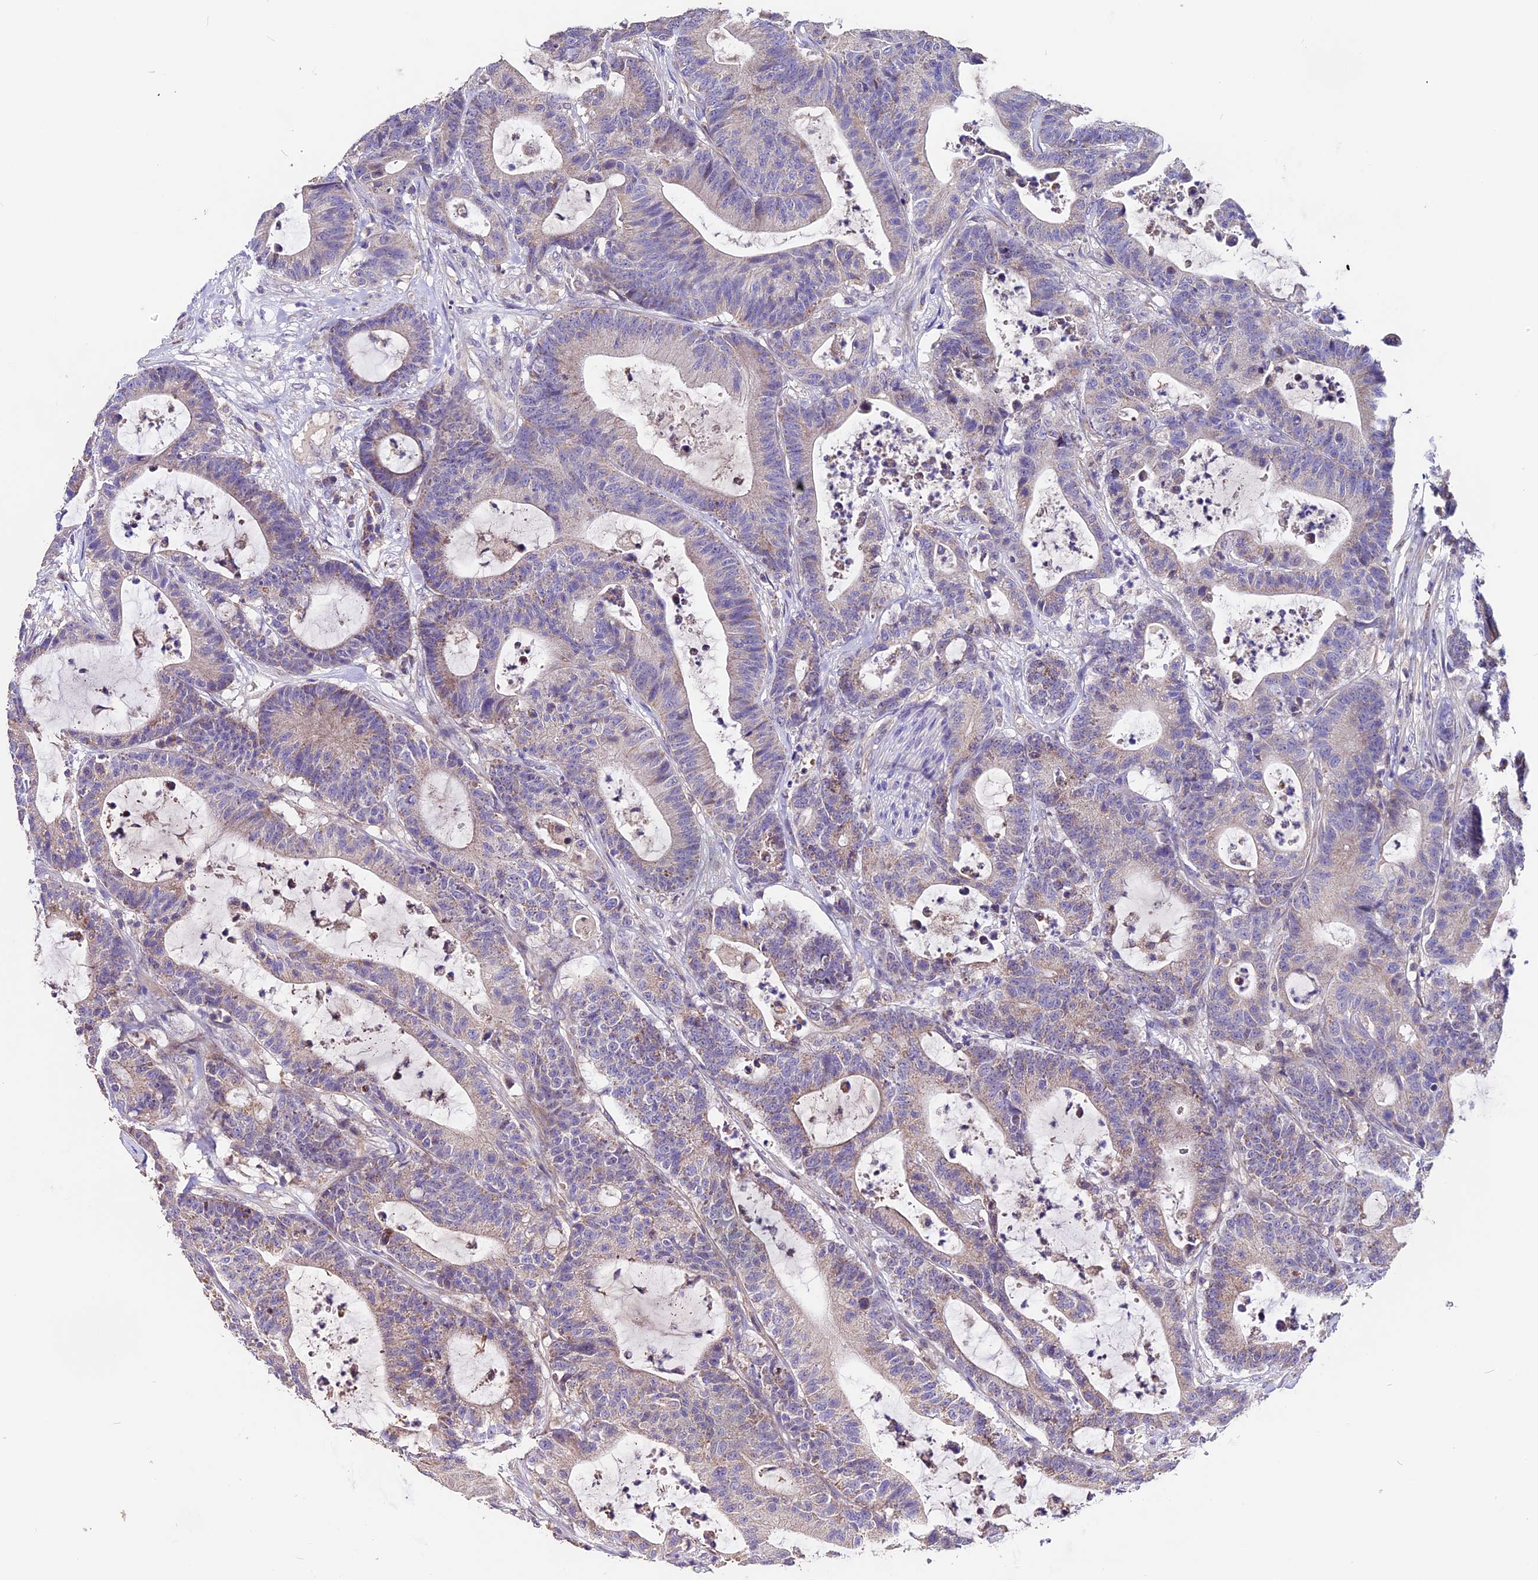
{"staining": {"intensity": "weak", "quantity": "<25%", "location": "cytoplasmic/membranous"}, "tissue": "colorectal cancer", "cell_type": "Tumor cells", "image_type": "cancer", "snomed": [{"axis": "morphology", "description": "Adenocarcinoma, NOS"}, {"axis": "topography", "description": "Colon"}], "caption": "Protein analysis of colorectal cancer reveals no significant staining in tumor cells. (Brightfield microscopy of DAB (3,3'-diaminobenzidine) immunohistochemistry at high magnification).", "gene": "DDX28", "patient": {"sex": "female", "age": 84}}